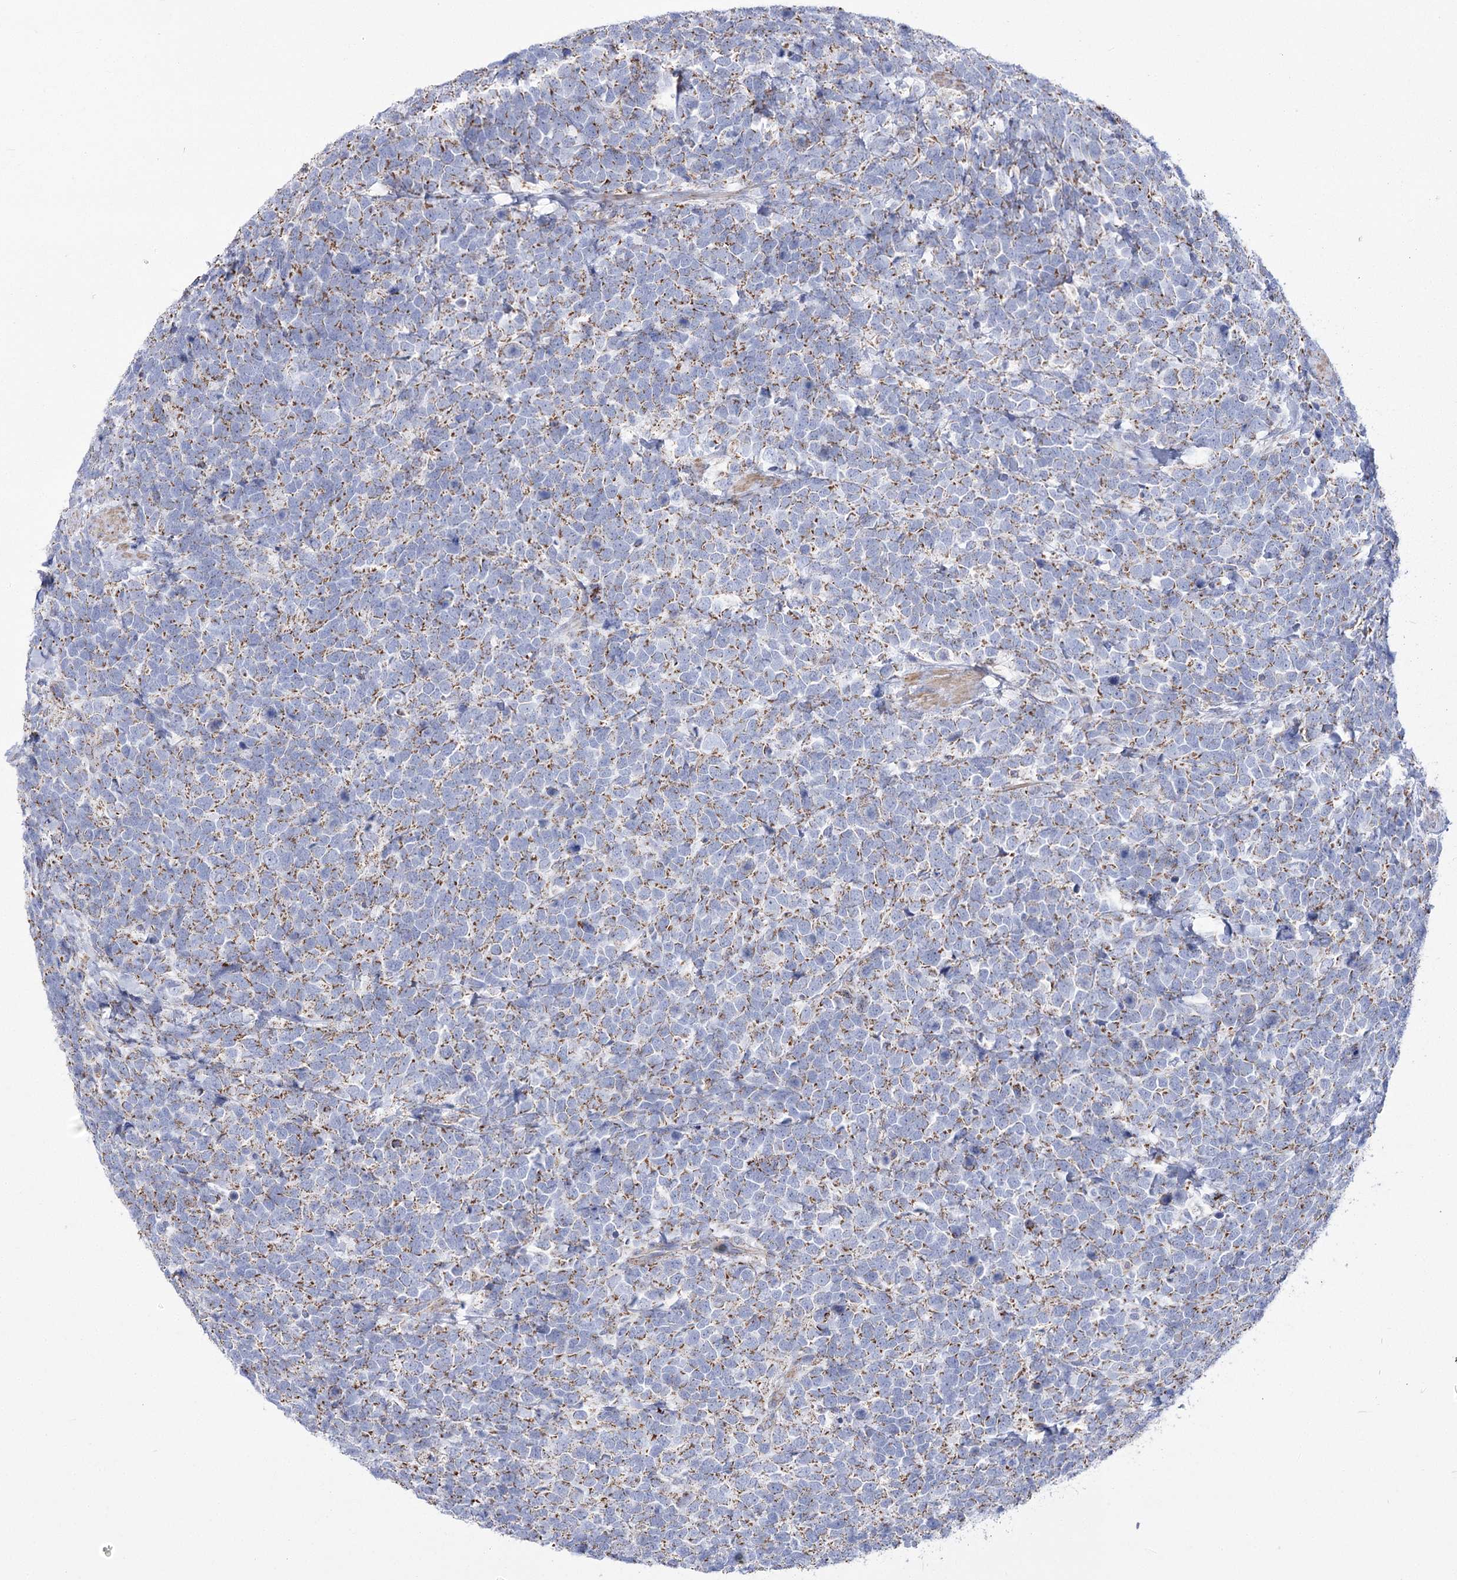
{"staining": {"intensity": "moderate", "quantity": "25%-75%", "location": "cytoplasmic/membranous"}, "tissue": "urothelial cancer", "cell_type": "Tumor cells", "image_type": "cancer", "snomed": [{"axis": "morphology", "description": "Urothelial carcinoma, High grade"}, {"axis": "topography", "description": "Urinary bladder"}], "caption": "This micrograph displays urothelial cancer stained with IHC to label a protein in brown. The cytoplasmic/membranous of tumor cells show moderate positivity for the protein. Nuclei are counter-stained blue.", "gene": "PDHB", "patient": {"sex": "female", "age": 82}}